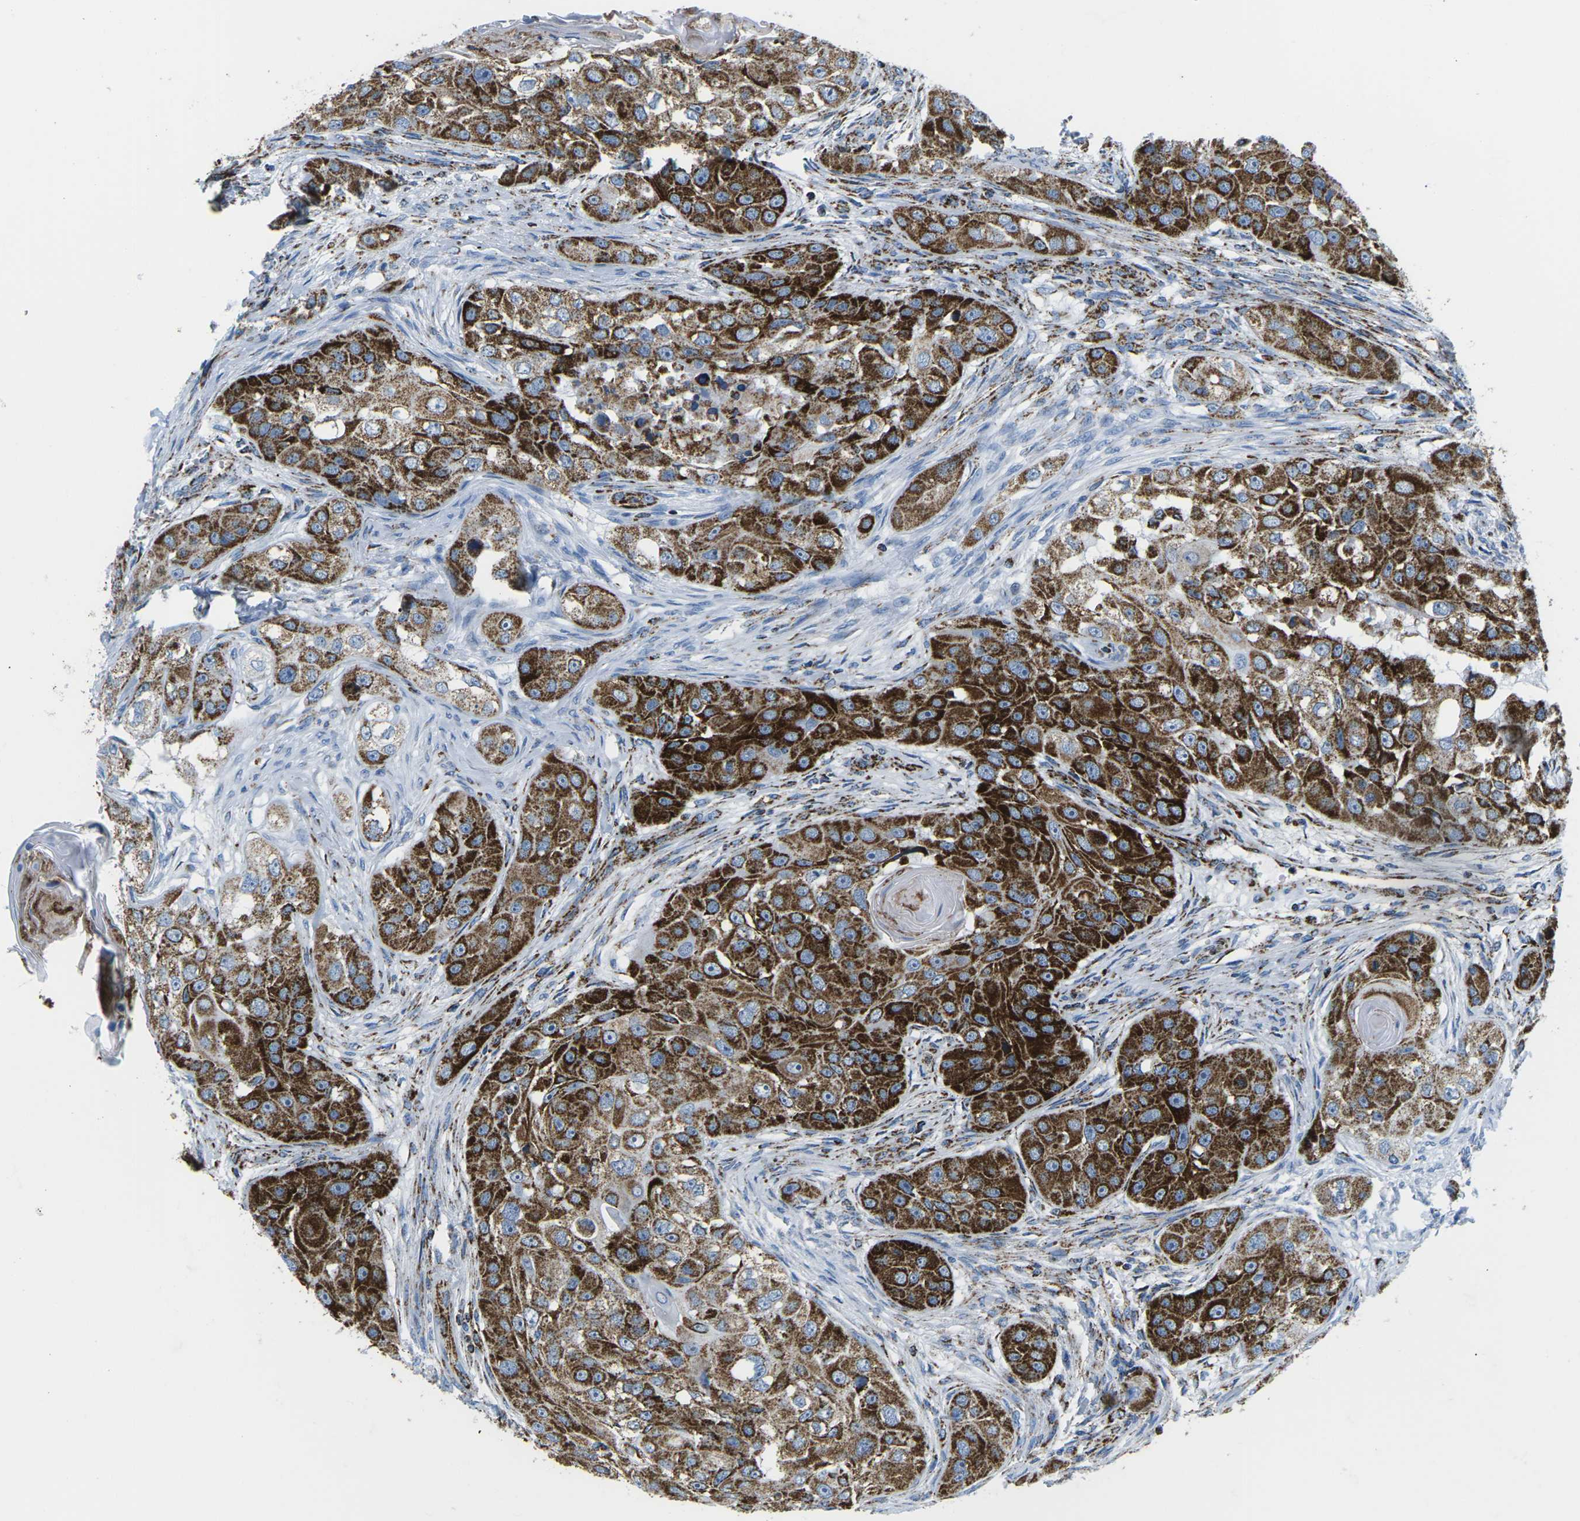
{"staining": {"intensity": "strong", "quantity": ">75%", "location": "cytoplasmic/membranous"}, "tissue": "head and neck cancer", "cell_type": "Tumor cells", "image_type": "cancer", "snomed": [{"axis": "morphology", "description": "Normal tissue, NOS"}, {"axis": "morphology", "description": "Squamous cell carcinoma, NOS"}, {"axis": "topography", "description": "Skeletal muscle"}, {"axis": "topography", "description": "Head-Neck"}], "caption": "This histopathology image displays IHC staining of human squamous cell carcinoma (head and neck), with high strong cytoplasmic/membranous positivity in approximately >75% of tumor cells.", "gene": "COX6C", "patient": {"sex": "male", "age": 51}}